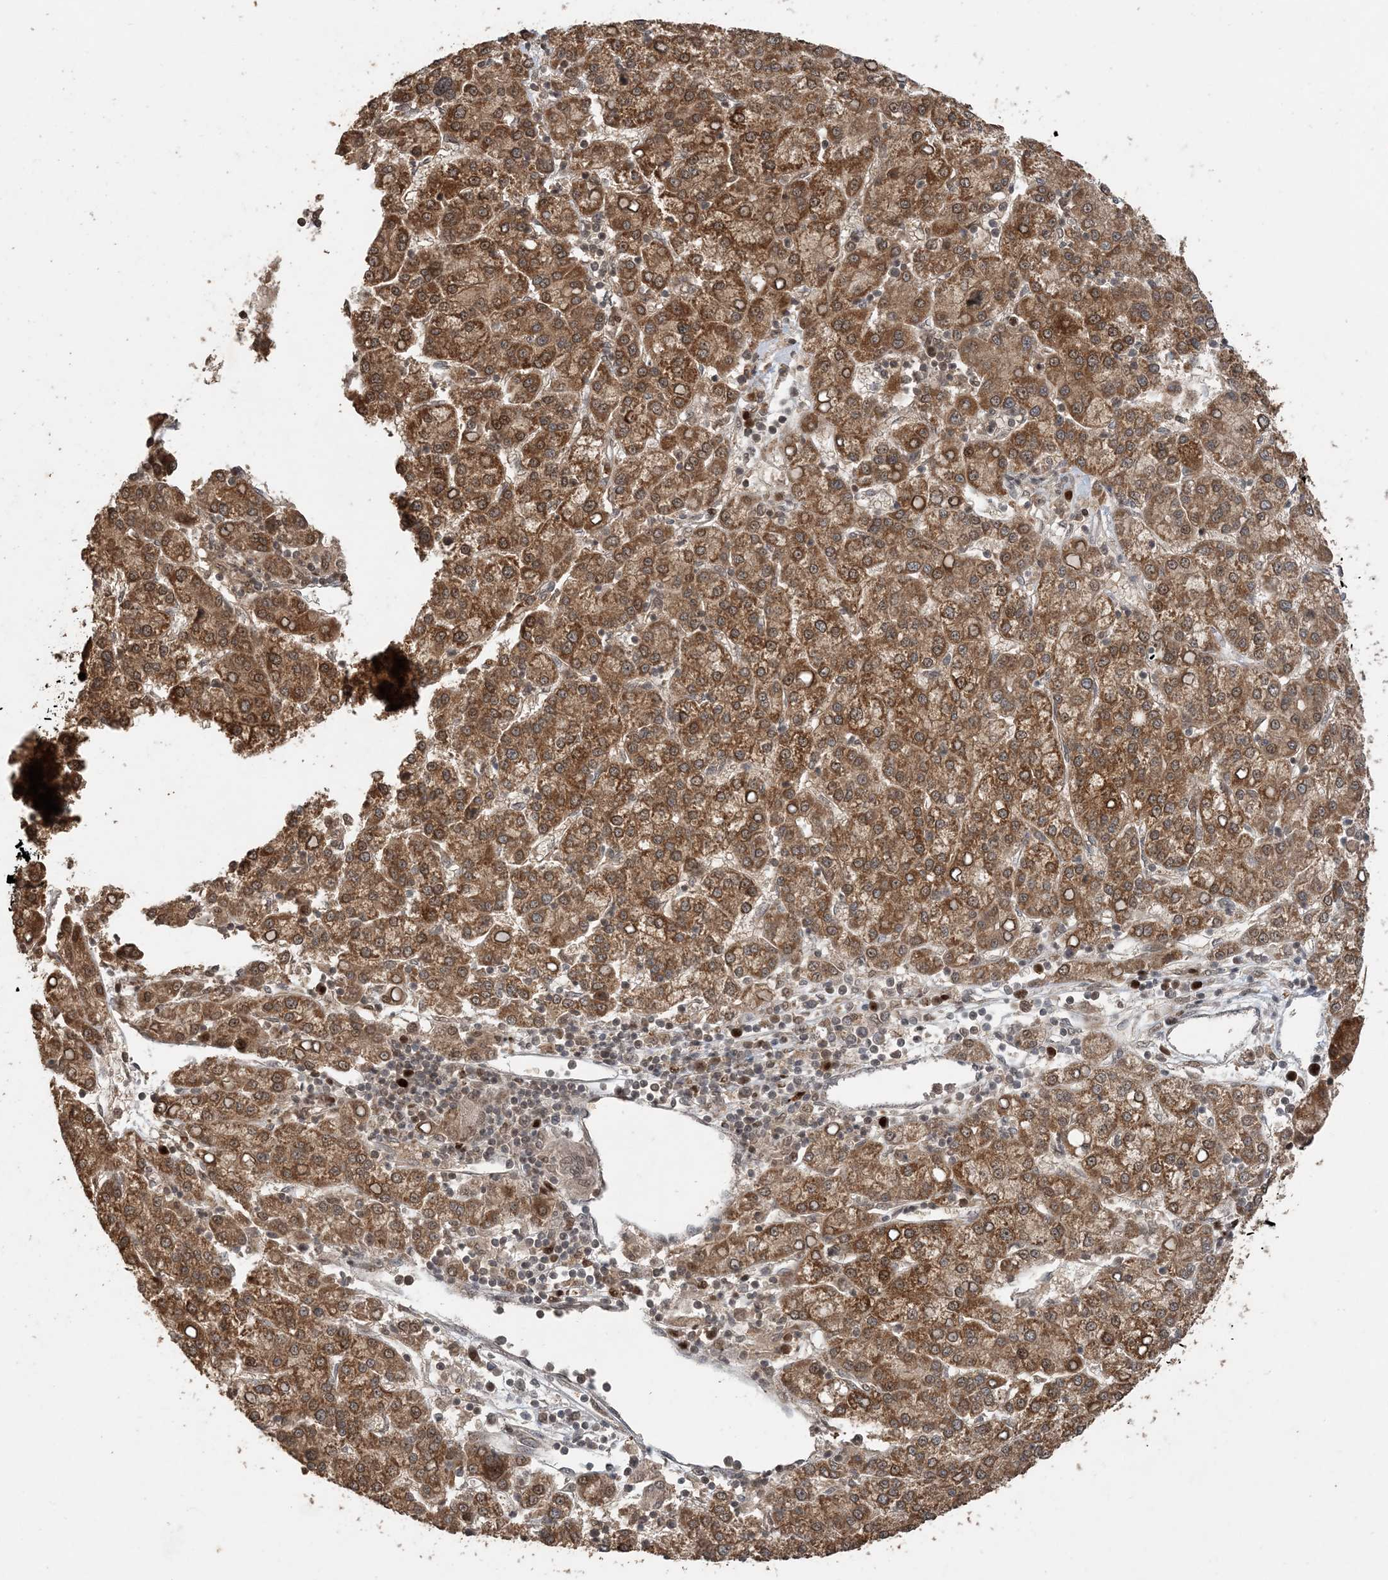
{"staining": {"intensity": "strong", "quantity": ">75%", "location": "cytoplasmic/membranous"}, "tissue": "liver cancer", "cell_type": "Tumor cells", "image_type": "cancer", "snomed": [{"axis": "morphology", "description": "Carcinoma, Hepatocellular, NOS"}, {"axis": "topography", "description": "Liver"}], "caption": "Hepatocellular carcinoma (liver) stained with IHC displays strong cytoplasmic/membranous positivity in about >75% of tumor cells. The staining was performed using DAB, with brown indicating positive protein expression. Nuclei are stained blue with hematoxylin.", "gene": "ATP13A2", "patient": {"sex": "female", "age": 58}}